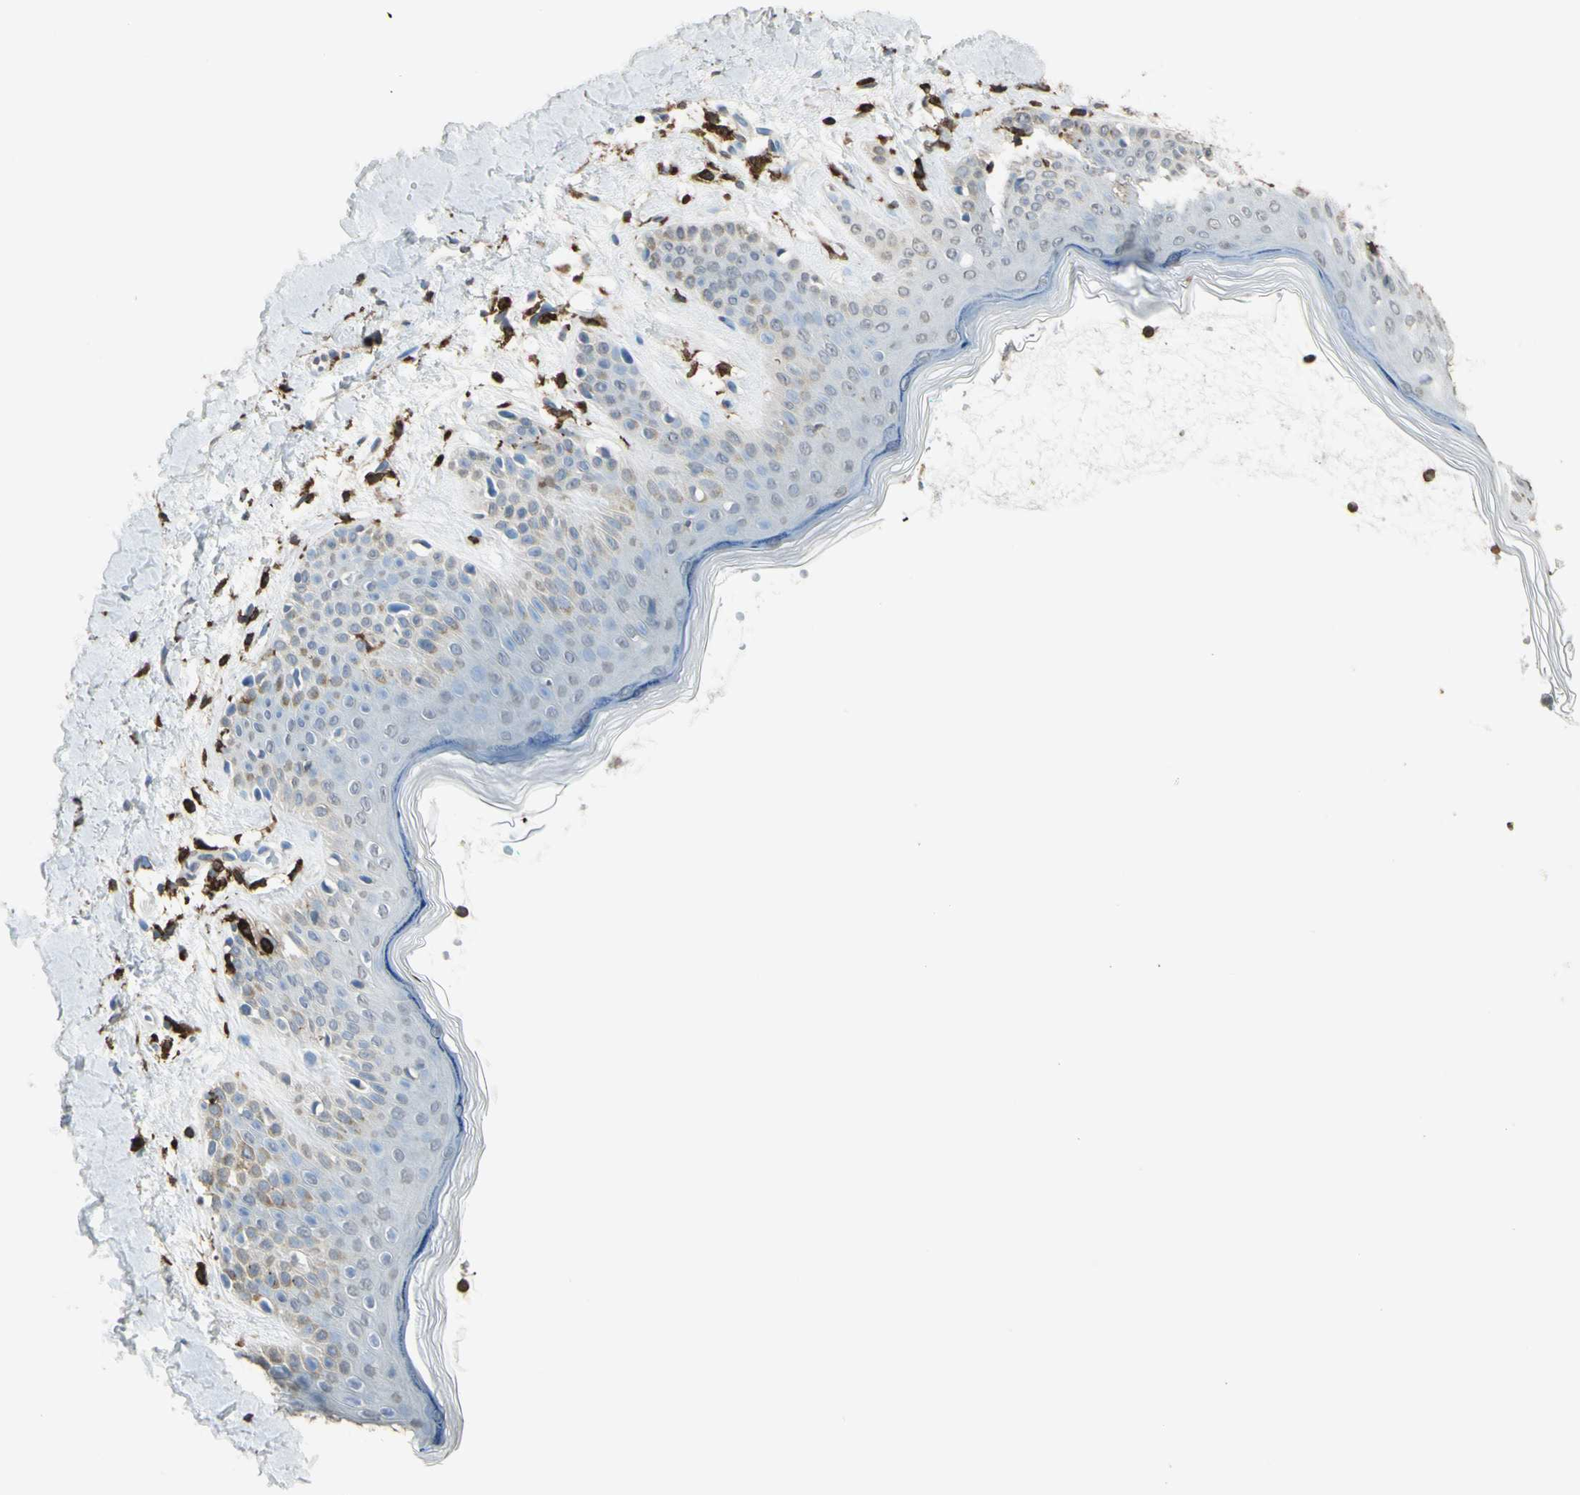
{"staining": {"intensity": "weak", "quantity": "<25%", "location": "cytoplasmic/membranous"}, "tissue": "melanoma", "cell_type": "Tumor cells", "image_type": "cancer", "snomed": [{"axis": "morphology", "description": "Malignant melanoma, NOS"}, {"axis": "topography", "description": "Skin"}], "caption": "A high-resolution histopathology image shows immunohistochemistry (IHC) staining of melanoma, which shows no significant staining in tumor cells.", "gene": "PSTPIP1", "patient": {"sex": "female", "age": 46}}